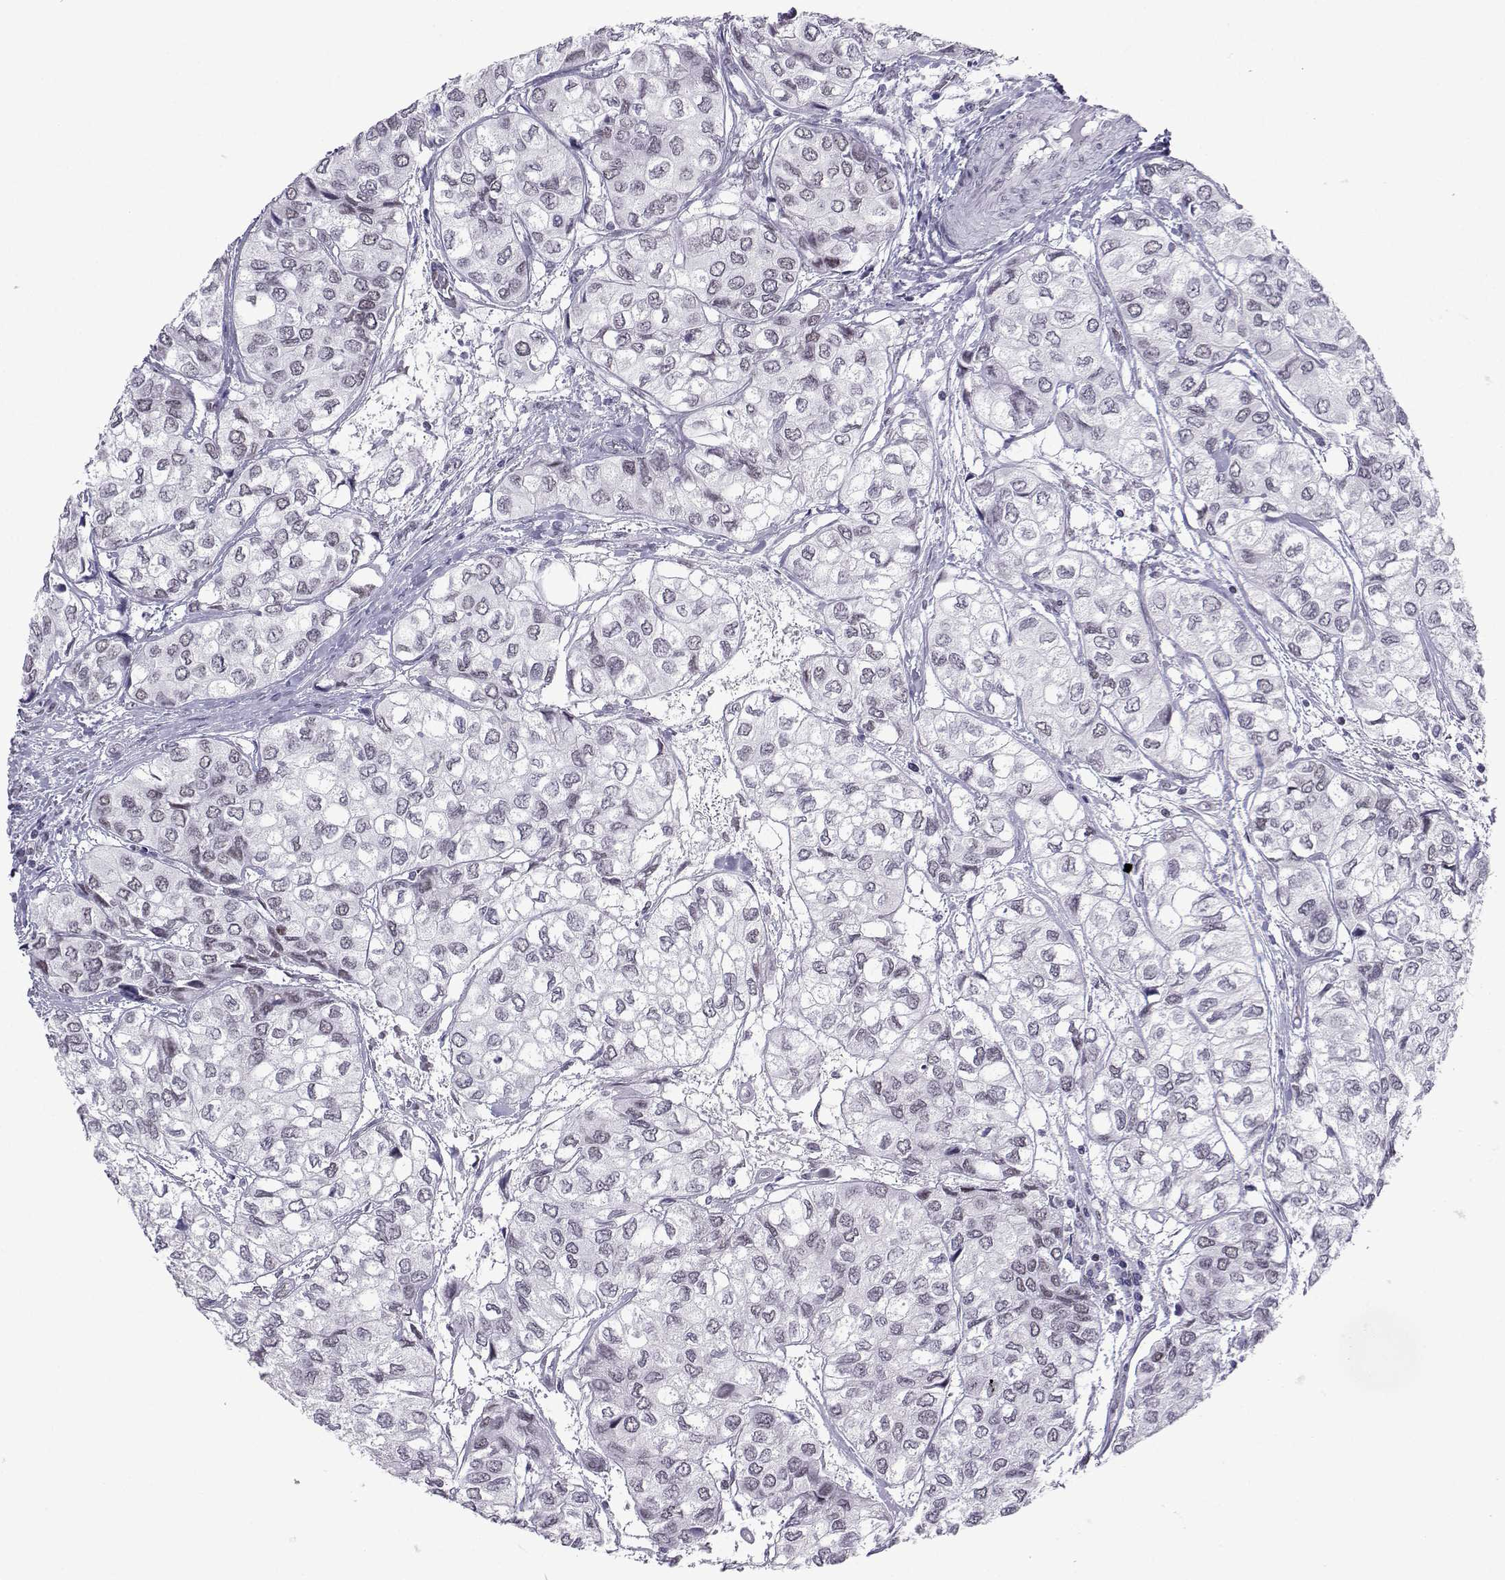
{"staining": {"intensity": "negative", "quantity": "none", "location": "none"}, "tissue": "urothelial cancer", "cell_type": "Tumor cells", "image_type": "cancer", "snomed": [{"axis": "morphology", "description": "Urothelial carcinoma, High grade"}, {"axis": "topography", "description": "Urinary bladder"}], "caption": "A photomicrograph of human urothelial cancer is negative for staining in tumor cells.", "gene": "LORICRIN", "patient": {"sex": "male", "age": 73}}